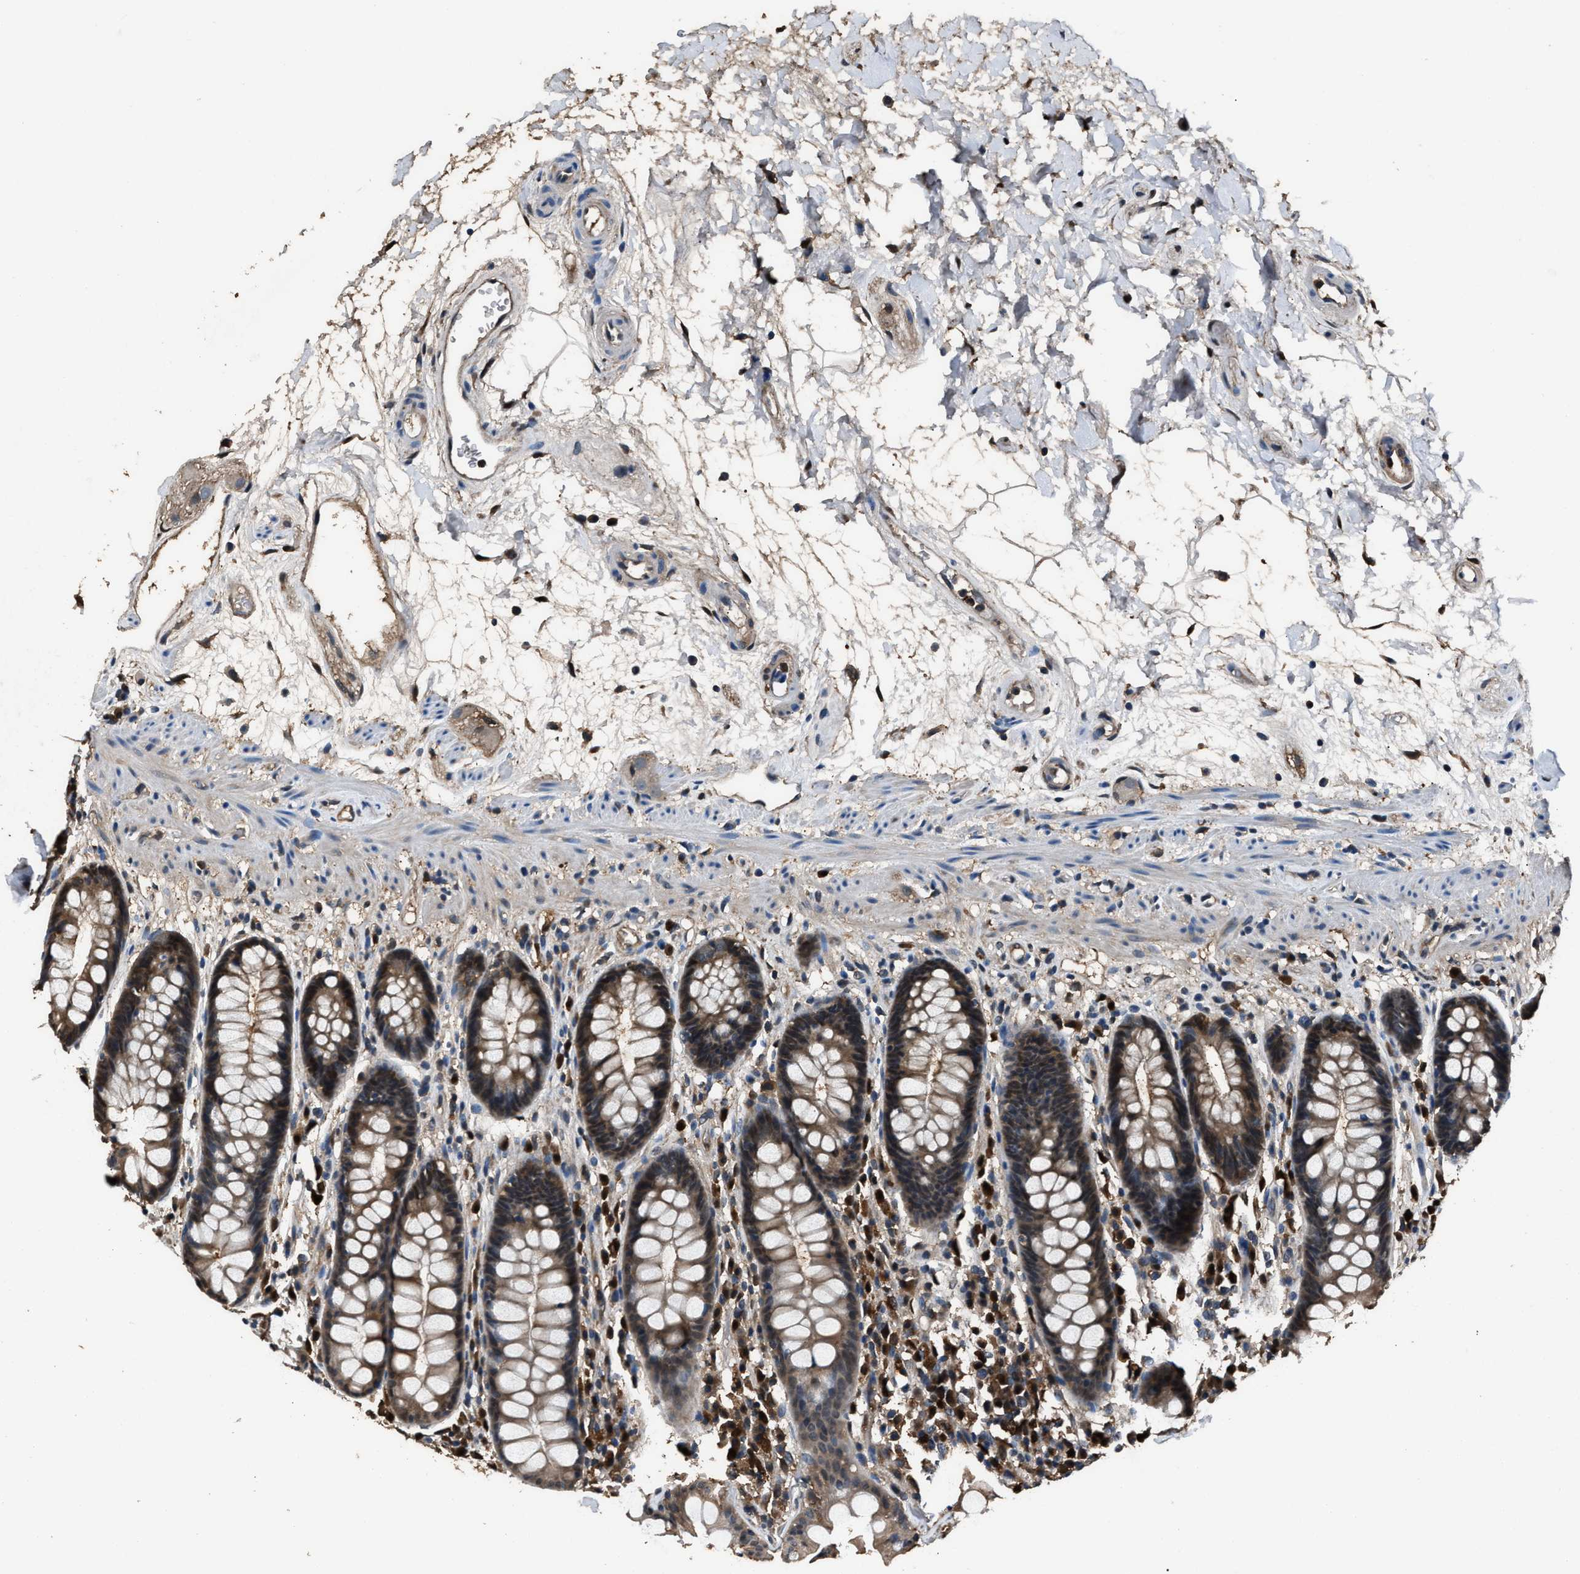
{"staining": {"intensity": "moderate", "quantity": ">75%", "location": "cytoplasmic/membranous,nuclear"}, "tissue": "rectum", "cell_type": "Glandular cells", "image_type": "normal", "snomed": [{"axis": "morphology", "description": "Normal tissue, NOS"}, {"axis": "topography", "description": "Rectum"}], "caption": "Protein expression analysis of unremarkable rectum reveals moderate cytoplasmic/membranous,nuclear expression in about >75% of glandular cells.", "gene": "GSTP1", "patient": {"sex": "male", "age": 64}}